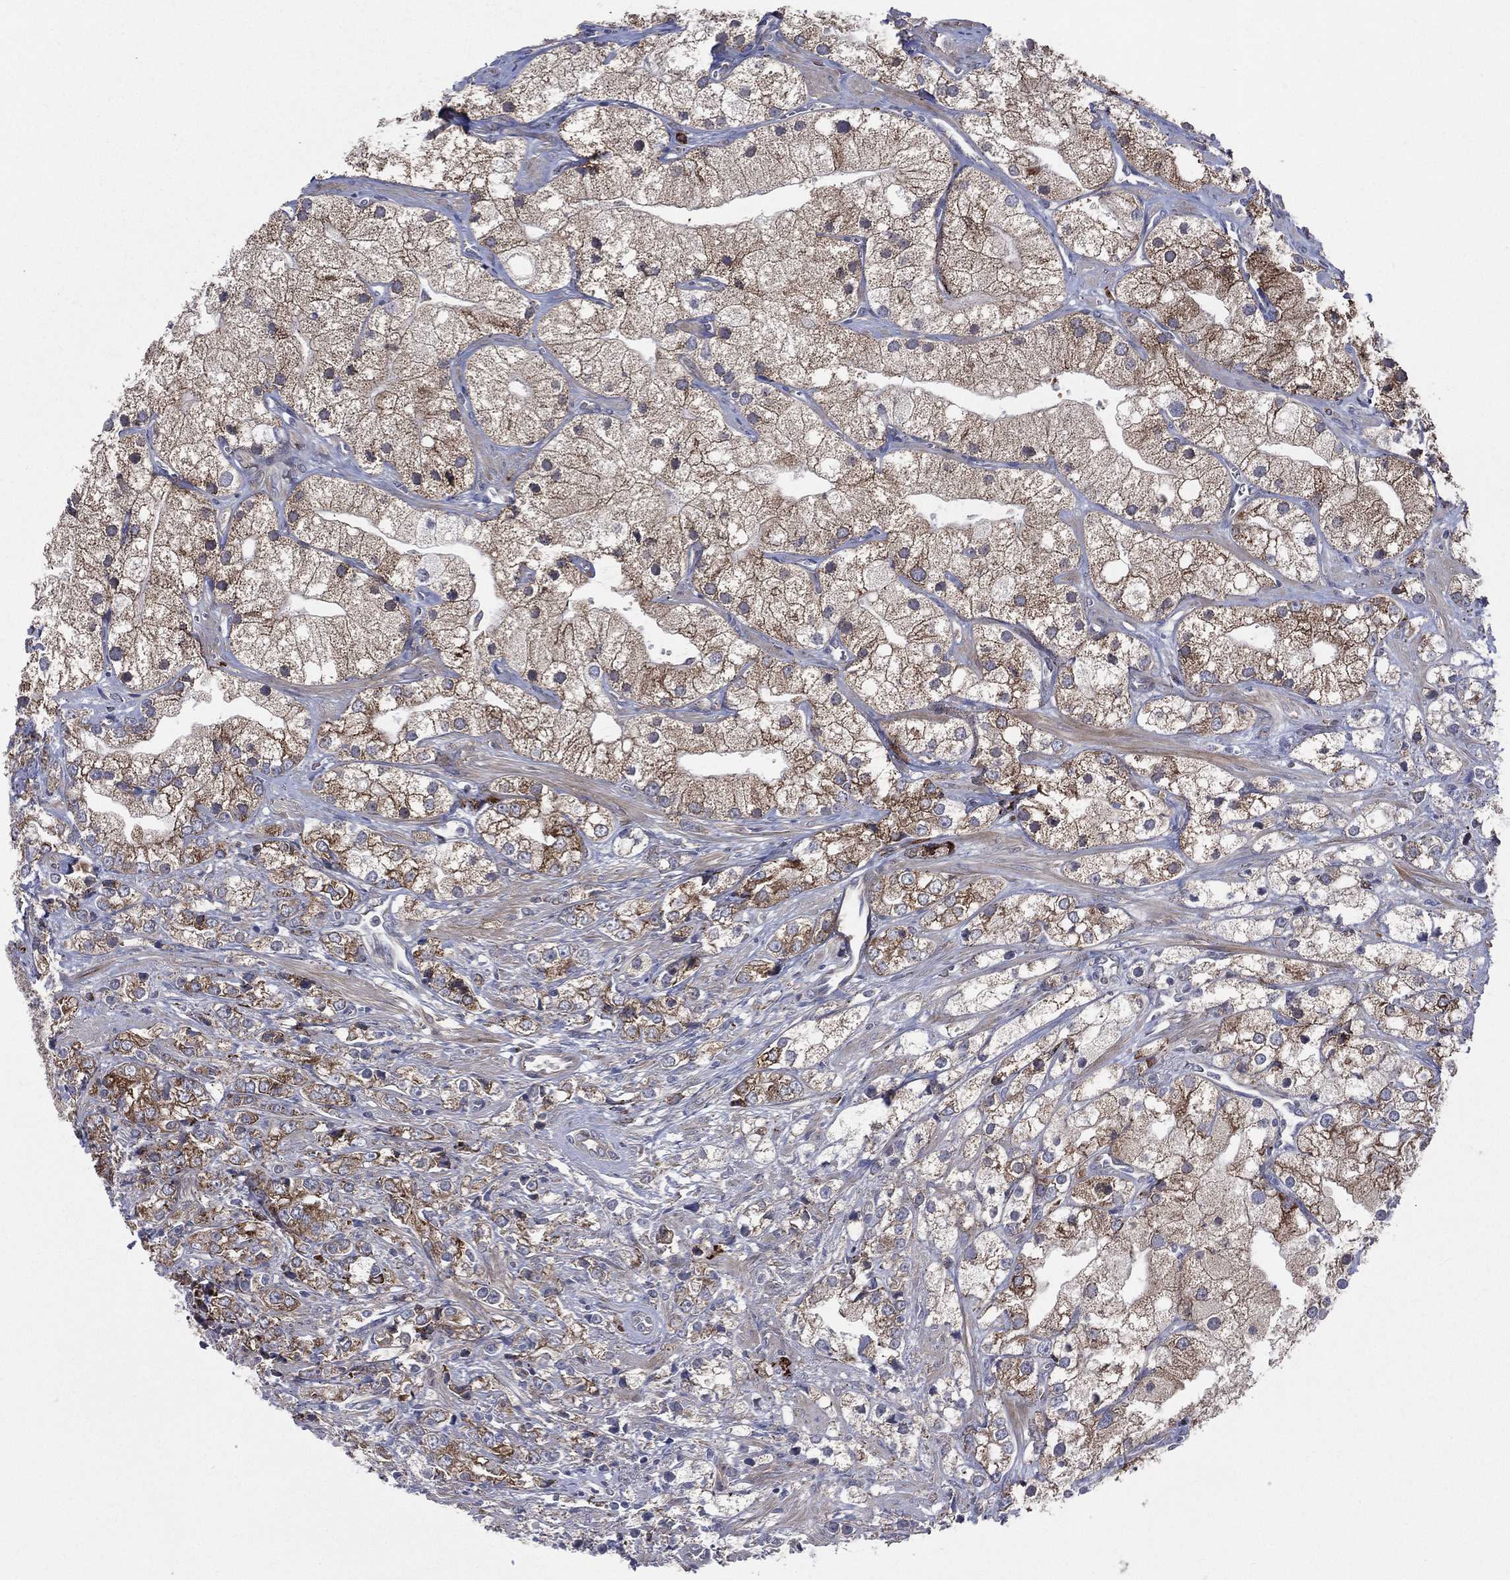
{"staining": {"intensity": "strong", "quantity": ">75%", "location": "cytoplasmic/membranous"}, "tissue": "prostate cancer", "cell_type": "Tumor cells", "image_type": "cancer", "snomed": [{"axis": "morphology", "description": "Adenocarcinoma, NOS"}, {"axis": "topography", "description": "Prostate and seminal vesicle, NOS"}, {"axis": "topography", "description": "Prostate"}], "caption": "IHC of prostate cancer displays high levels of strong cytoplasmic/membranous staining in approximately >75% of tumor cells.", "gene": "CCDC159", "patient": {"sex": "male", "age": 79}}